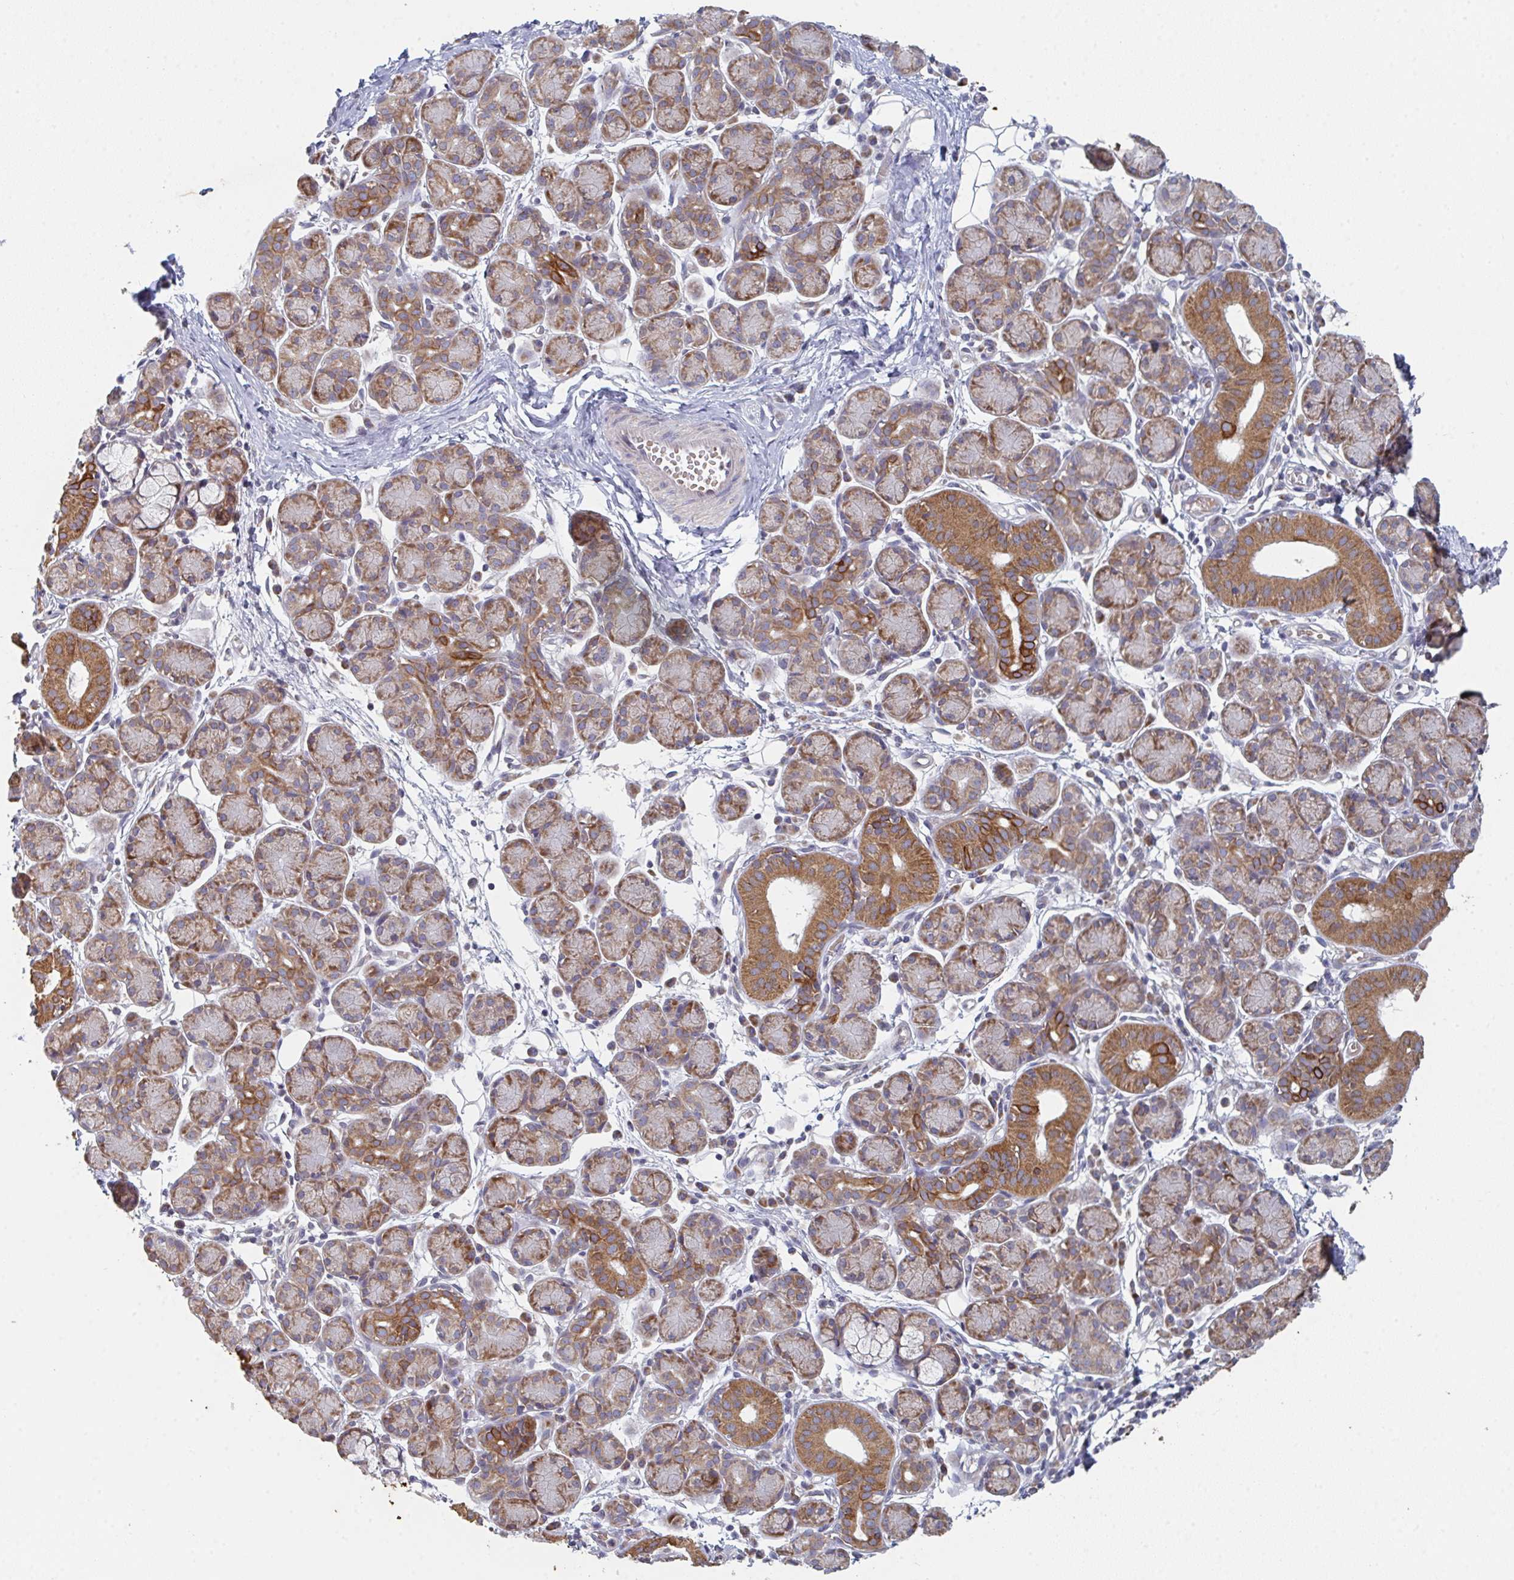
{"staining": {"intensity": "strong", "quantity": "25%-75%", "location": "cytoplasmic/membranous,nuclear"}, "tissue": "salivary gland", "cell_type": "Glandular cells", "image_type": "normal", "snomed": [{"axis": "morphology", "description": "Normal tissue, NOS"}, {"axis": "morphology", "description": "Inflammation, NOS"}, {"axis": "topography", "description": "Lymph node"}, {"axis": "topography", "description": "Salivary gland"}], "caption": "Benign salivary gland displays strong cytoplasmic/membranous,nuclear expression in approximately 25%-75% of glandular cells, visualized by immunohistochemistry.", "gene": "ELOVL1", "patient": {"sex": "male", "age": 3}}